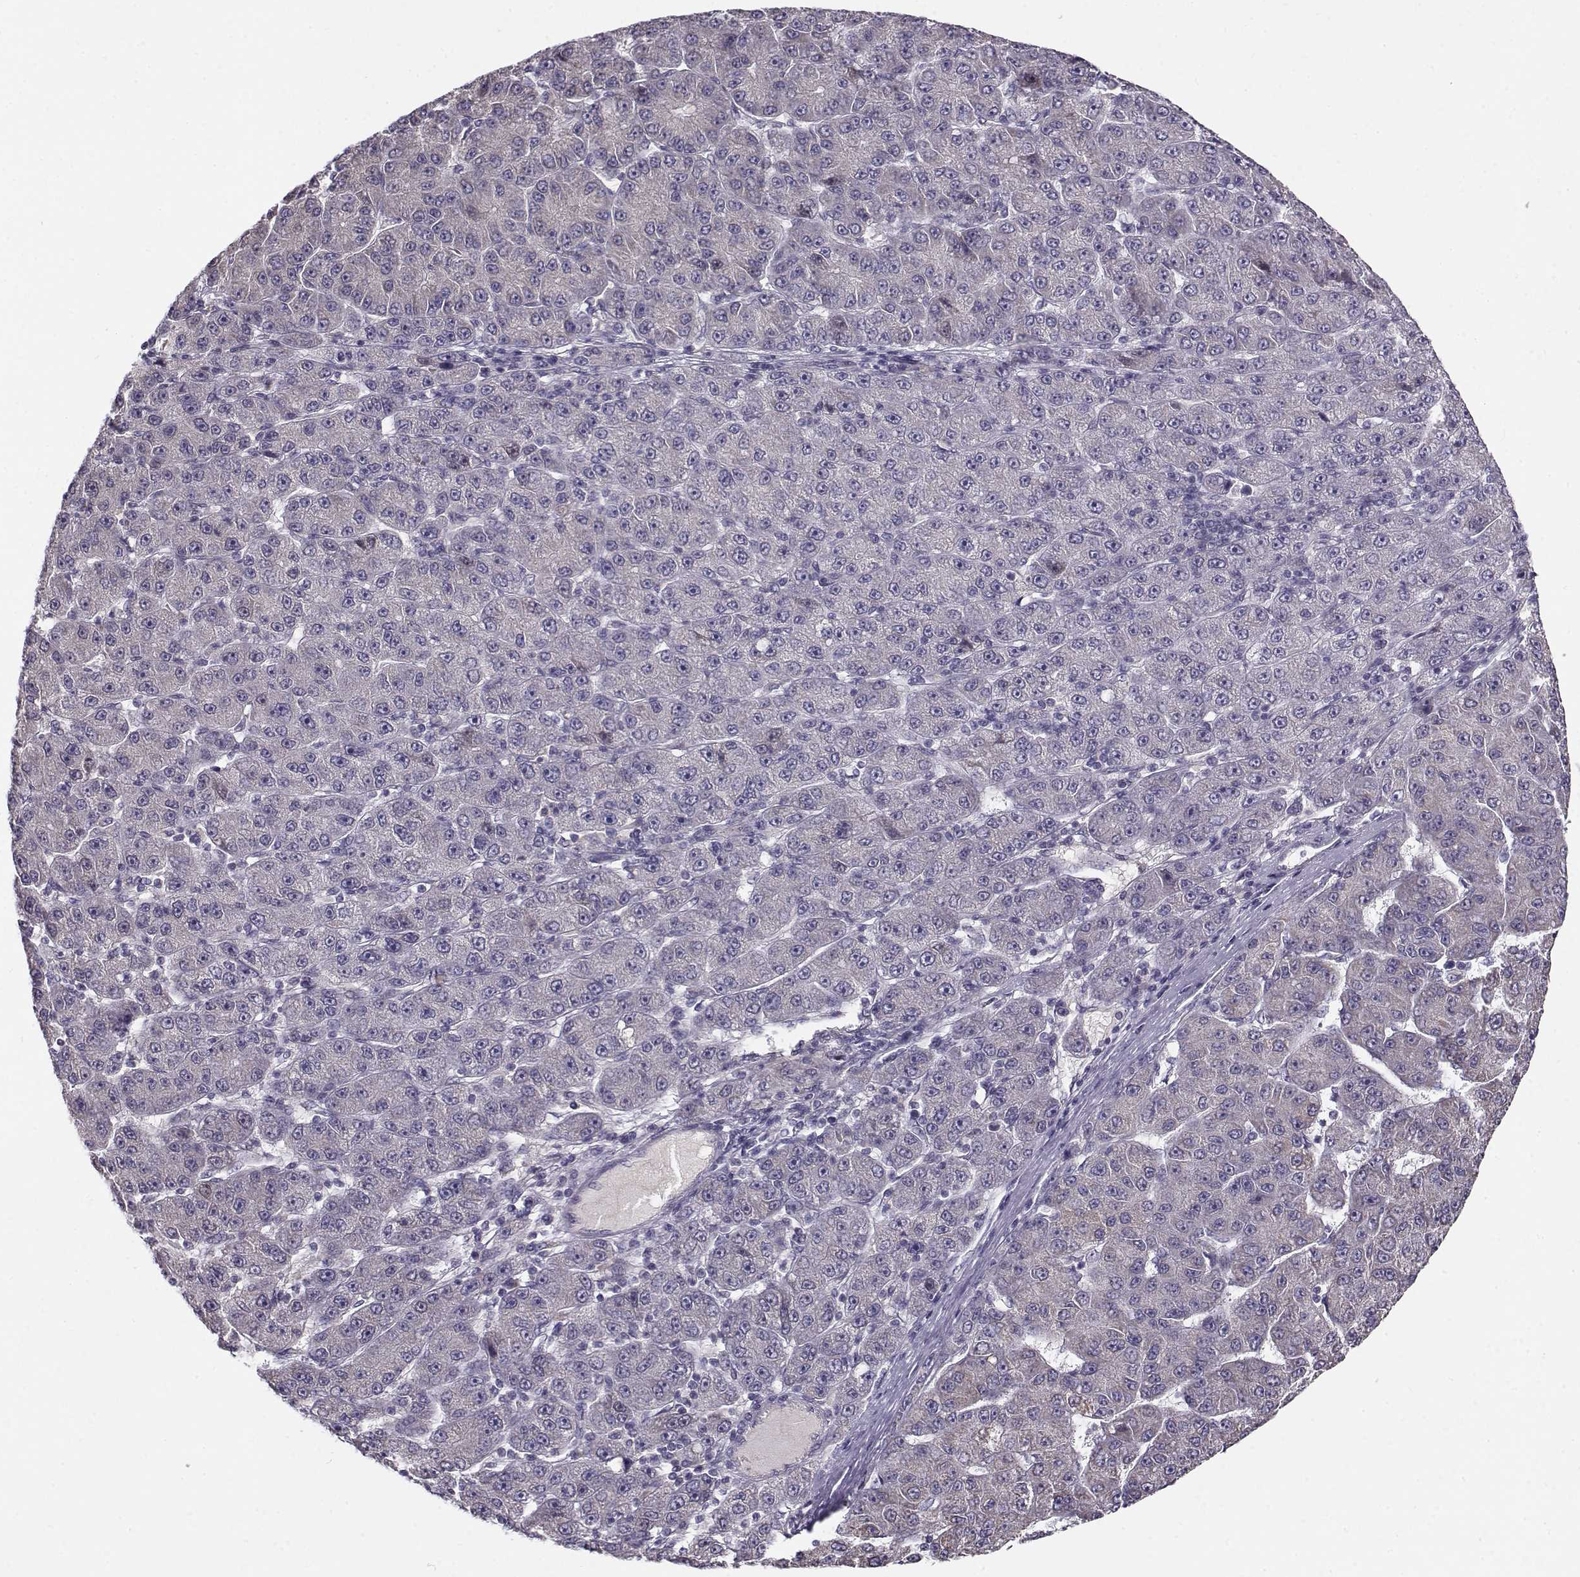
{"staining": {"intensity": "negative", "quantity": "none", "location": "none"}, "tissue": "liver cancer", "cell_type": "Tumor cells", "image_type": "cancer", "snomed": [{"axis": "morphology", "description": "Carcinoma, Hepatocellular, NOS"}, {"axis": "topography", "description": "Liver"}], "caption": "An immunohistochemistry (IHC) micrograph of liver cancer is shown. There is no staining in tumor cells of liver cancer.", "gene": "SLC4A5", "patient": {"sex": "male", "age": 67}}